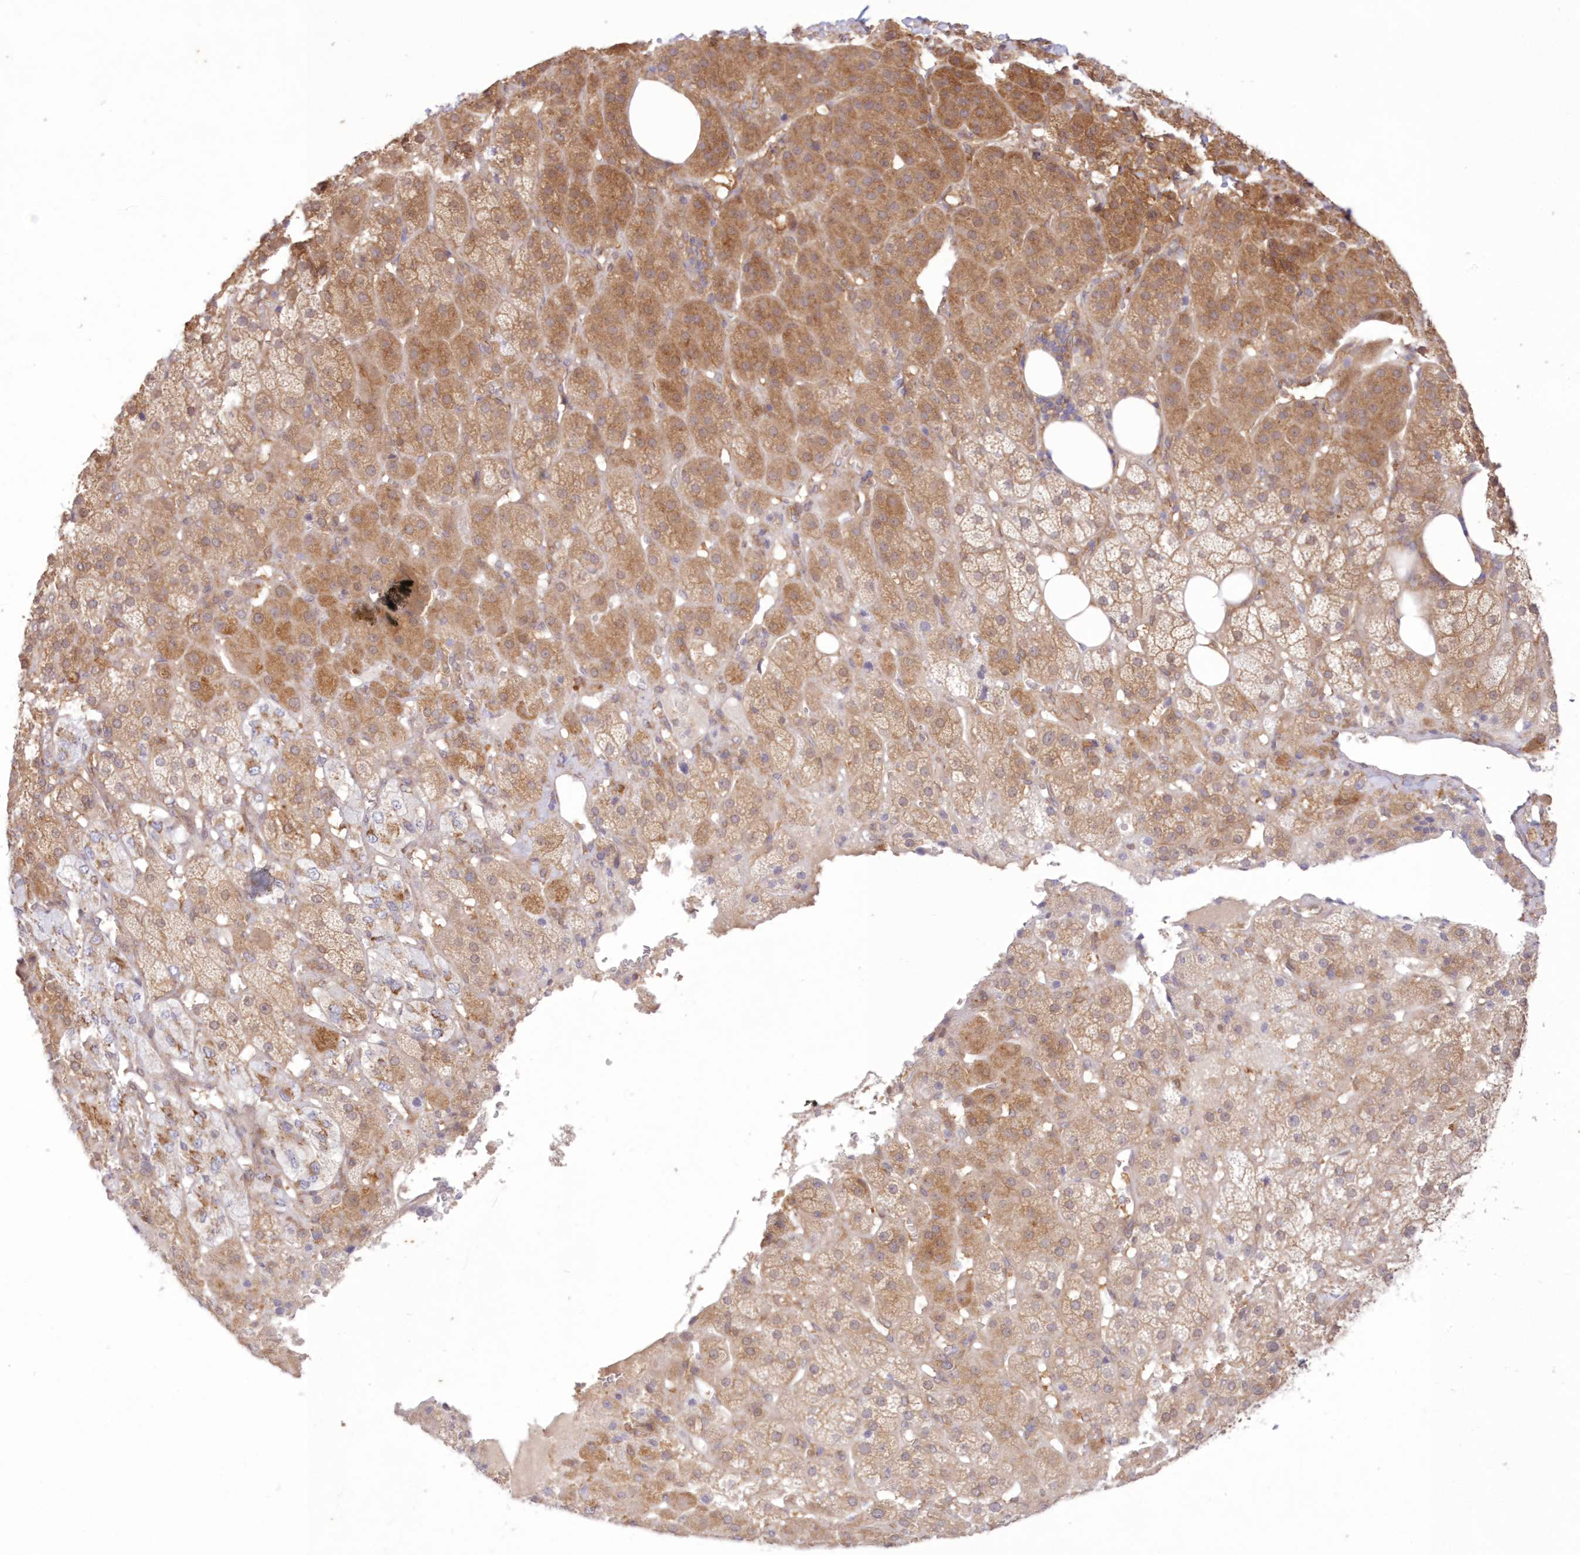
{"staining": {"intensity": "moderate", "quantity": ">75%", "location": "cytoplasmic/membranous"}, "tissue": "adrenal gland", "cell_type": "Glandular cells", "image_type": "normal", "snomed": [{"axis": "morphology", "description": "Normal tissue, NOS"}, {"axis": "topography", "description": "Adrenal gland"}], "caption": "Immunohistochemistry (IHC) of unremarkable adrenal gland demonstrates medium levels of moderate cytoplasmic/membranous staining in about >75% of glandular cells. (brown staining indicates protein expression, while blue staining denotes nuclei).", "gene": "RNPEP", "patient": {"sex": "female", "age": 57}}